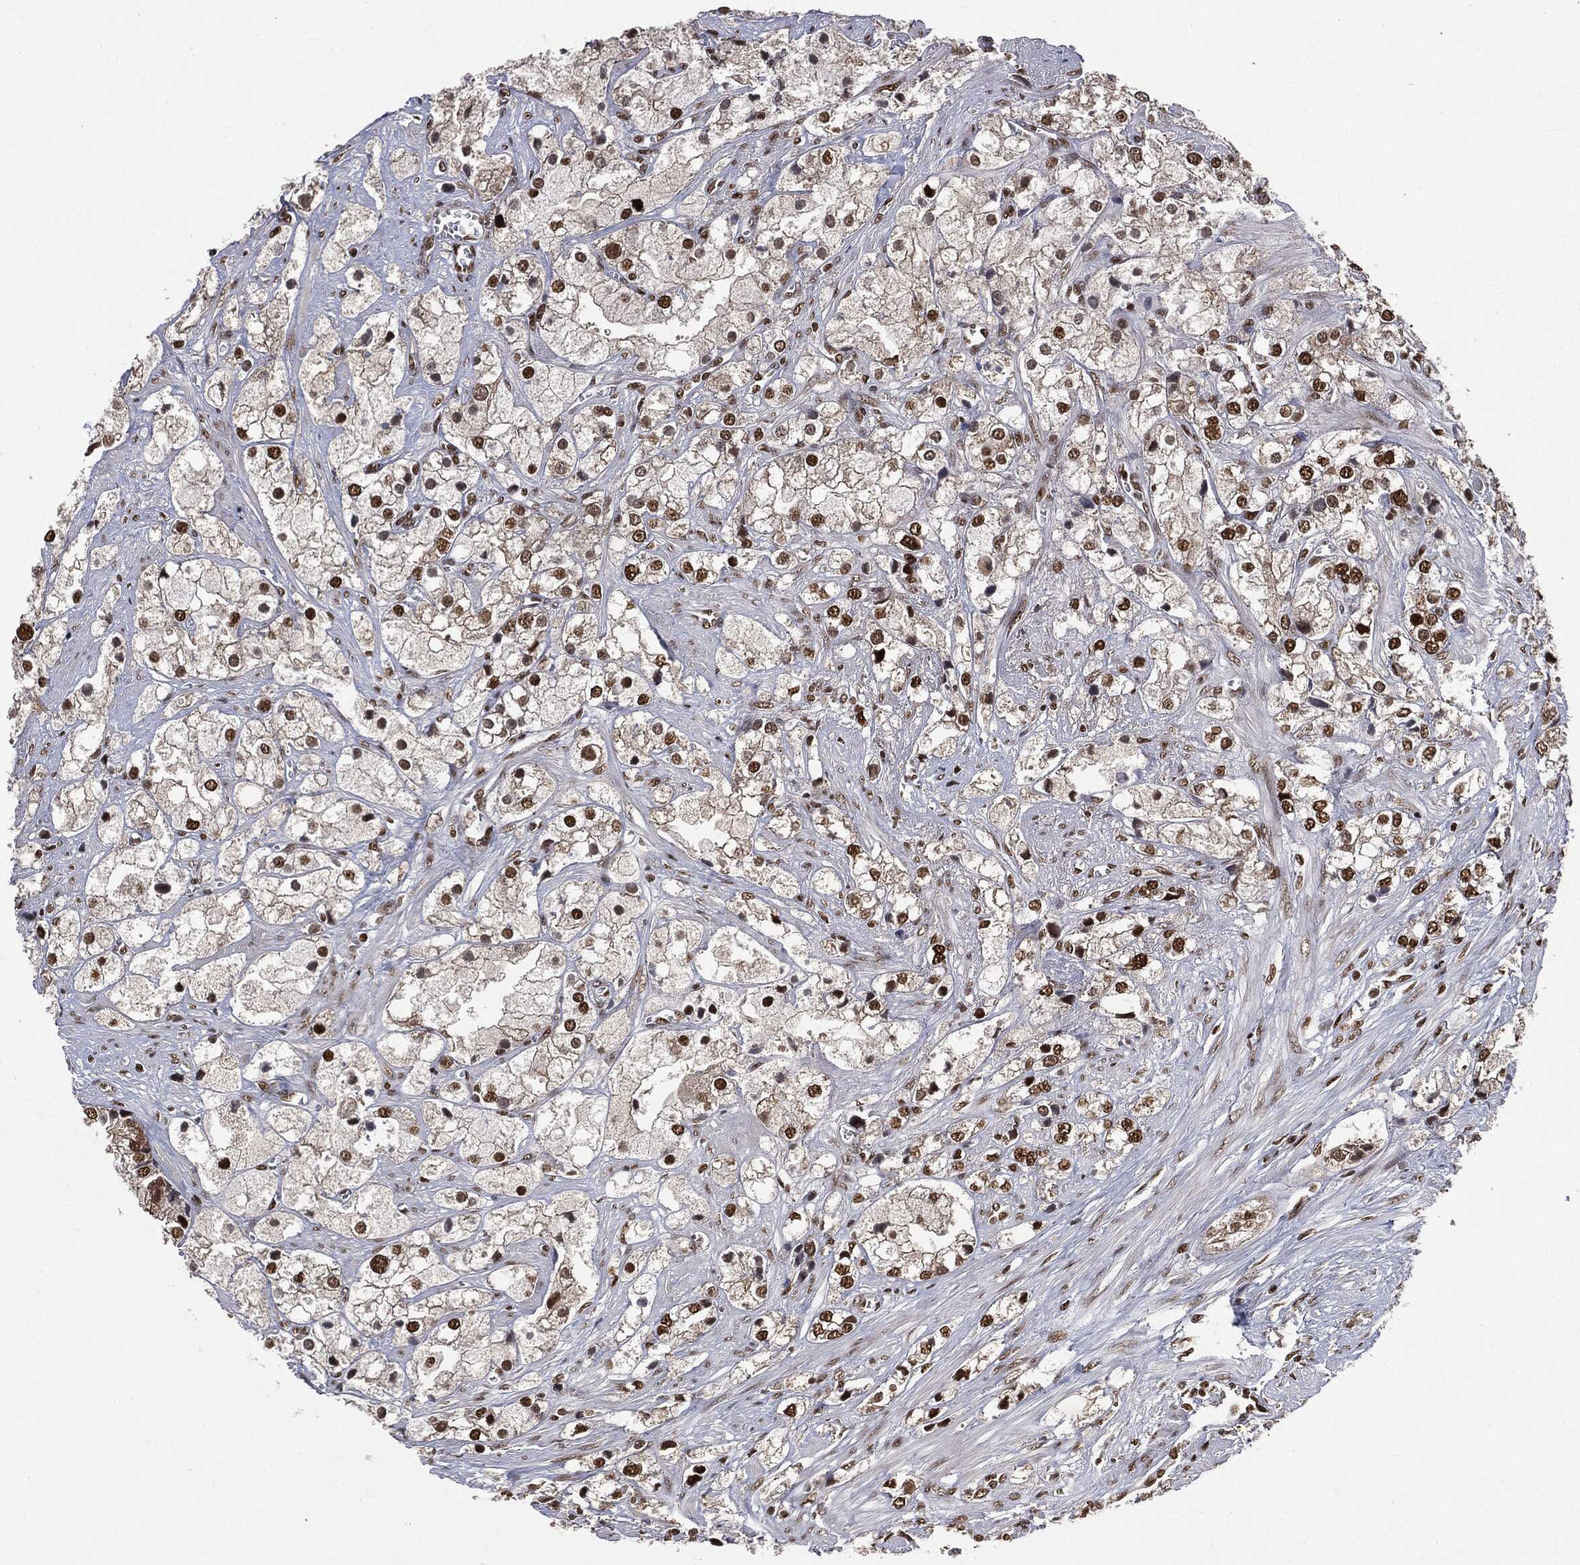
{"staining": {"intensity": "strong", "quantity": ">75%", "location": "nuclear"}, "tissue": "prostate cancer", "cell_type": "Tumor cells", "image_type": "cancer", "snomed": [{"axis": "morphology", "description": "Adenocarcinoma, NOS"}, {"axis": "topography", "description": "Prostate and seminal vesicle, NOS"}, {"axis": "topography", "description": "Prostate"}], "caption": "High-power microscopy captured an IHC image of prostate cancer, revealing strong nuclear staining in about >75% of tumor cells. The staining was performed using DAB (3,3'-diaminobenzidine) to visualize the protein expression in brown, while the nuclei were stained in blue with hematoxylin (Magnification: 20x).", "gene": "DPH2", "patient": {"sex": "male", "age": 79}}